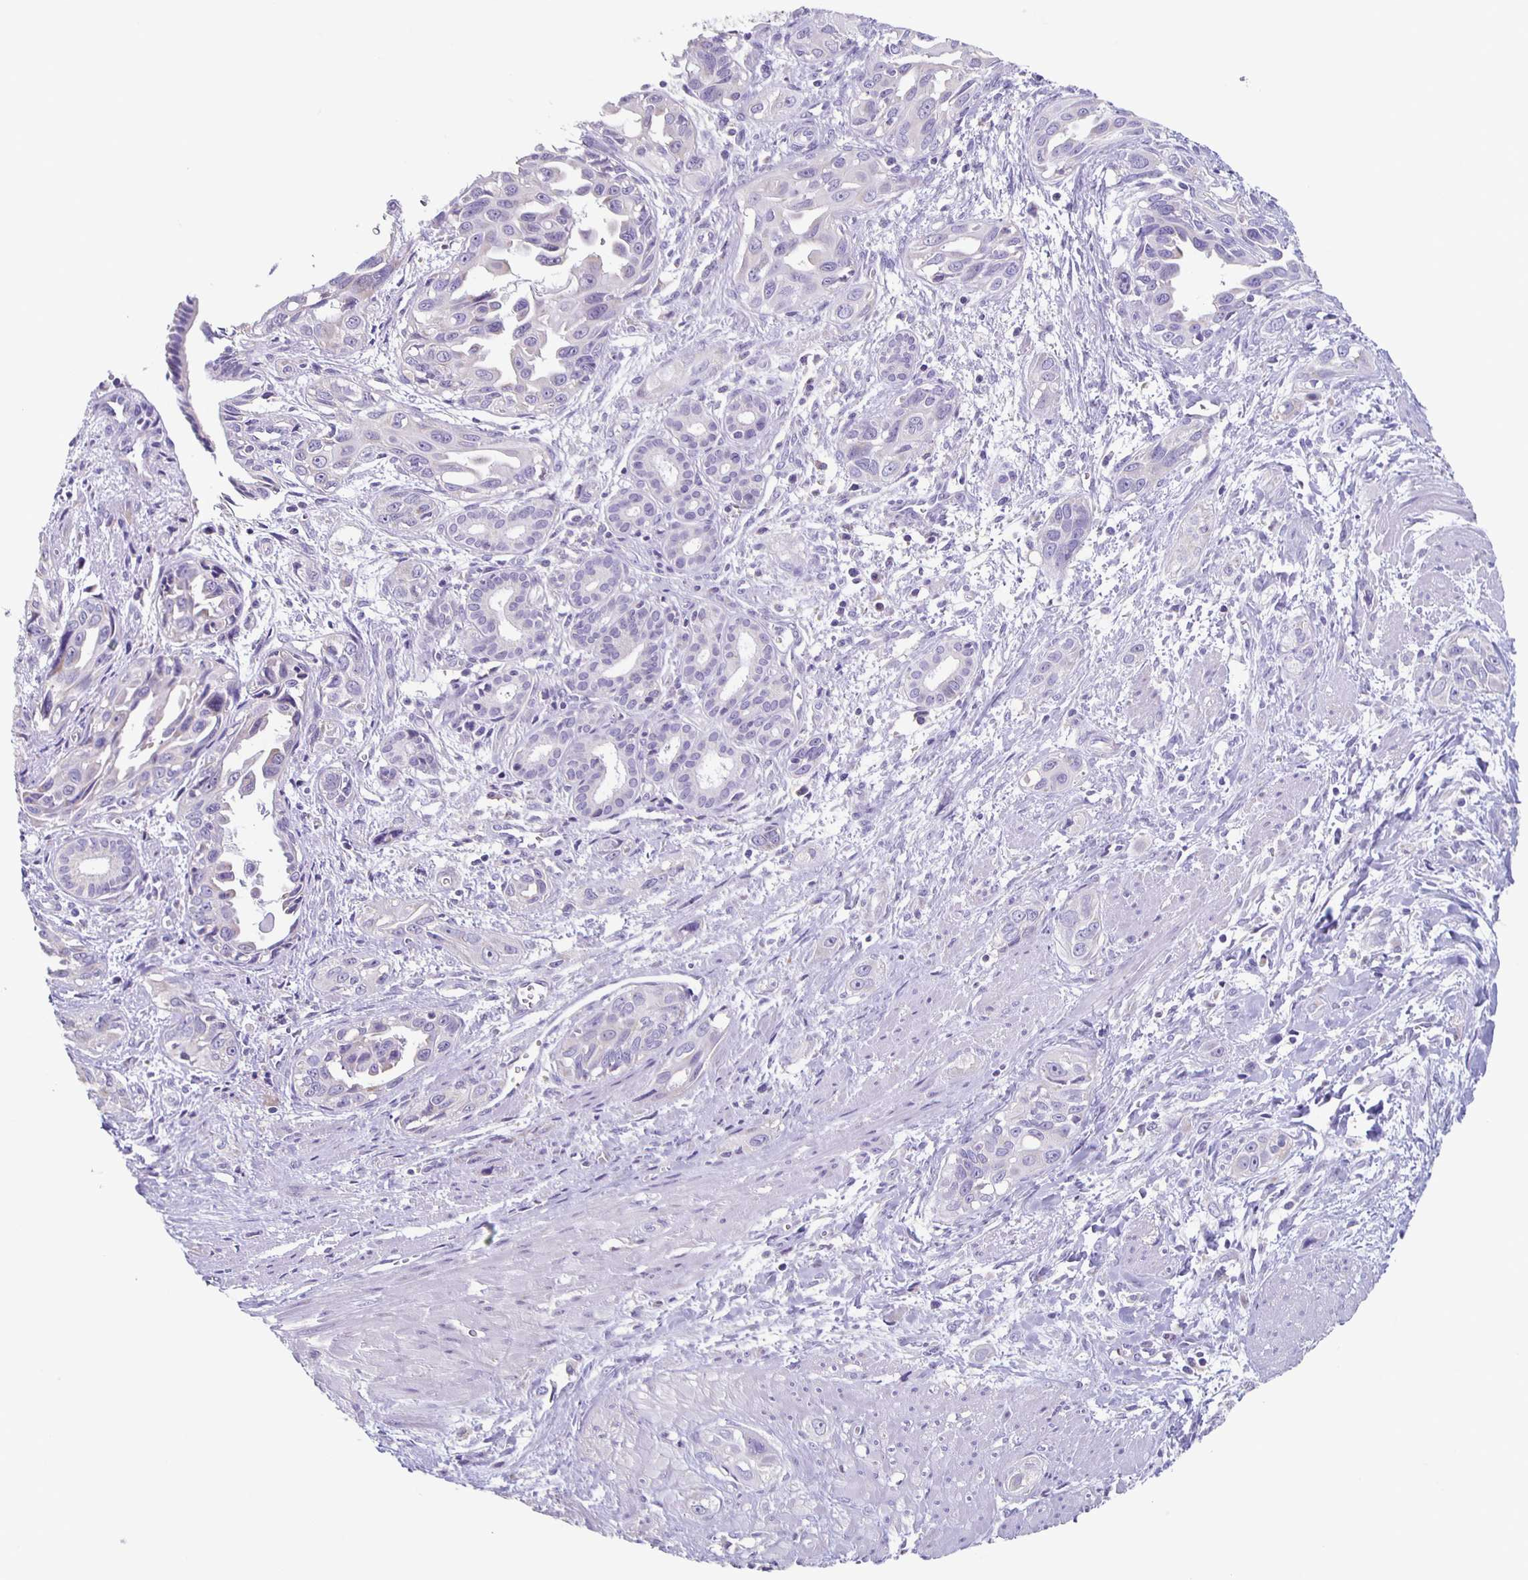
{"staining": {"intensity": "negative", "quantity": "none", "location": "none"}, "tissue": "pancreatic cancer", "cell_type": "Tumor cells", "image_type": "cancer", "snomed": [{"axis": "morphology", "description": "Adenocarcinoma, NOS"}, {"axis": "topography", "description": "Pancreas"}], "caption": "Human pancreatic cancer stained for a protein using immunohistochemistry reveals no positivity in tumor cells.", "gene": "TPPP", "patient": {"sex": "female", "age": 55}}